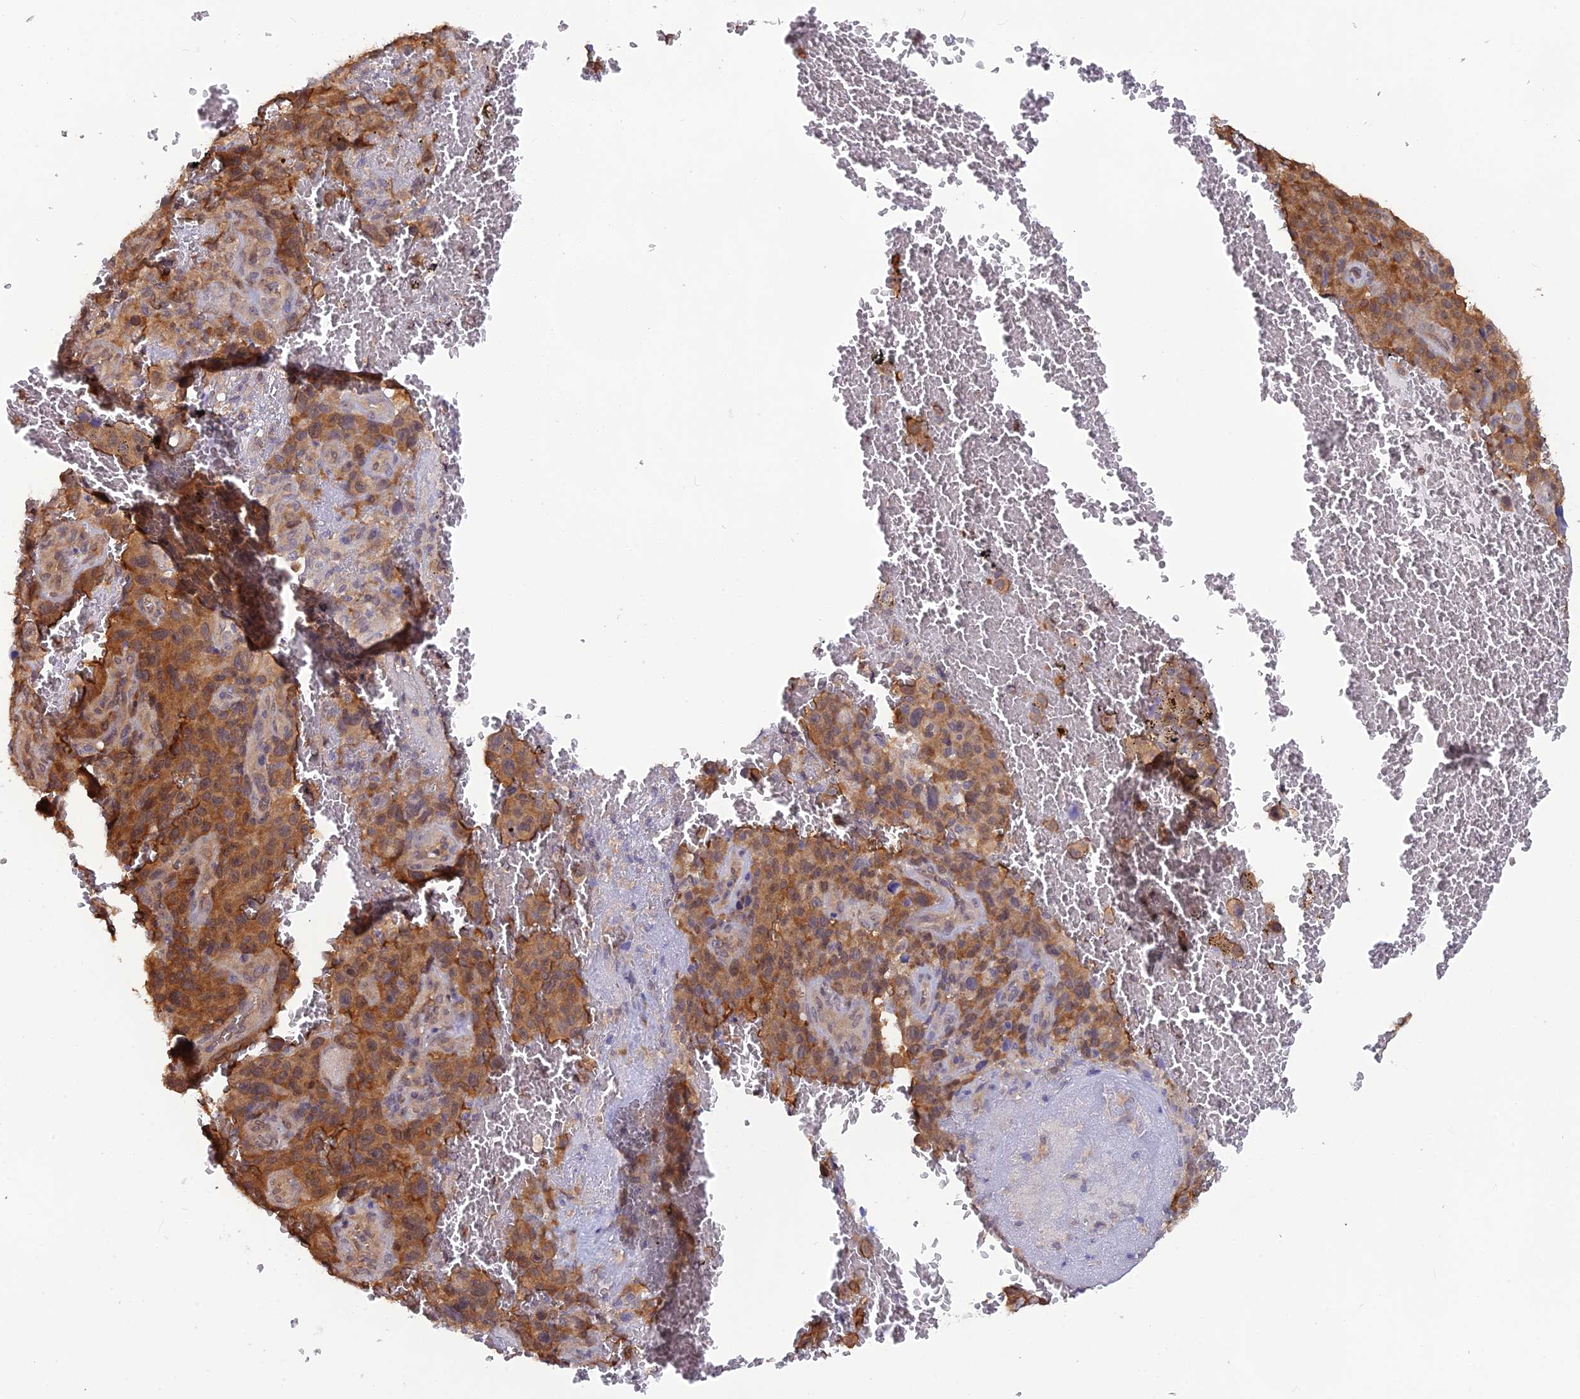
{"staining": {"intensity": "moderate", "quantity": ">75%", "location": "cytoplasmic/membranous,nuclear"}, "tissue": "melanoma", "cell_type": "Tumor cells", "image_type": "cancer", "snomed": [{"axis": "morphology", "description": "Malignant melanoma, NOS"}, {"axis": "topography", "description": "Skin"}], "caption": "This histopathology image demonstrates IHC staining of malignant melanoma, with medium moderate cytoplasmic/membranous and nuclear staining in about >75% of tumor cells.", "gene": "HINT1", "patient": {"sex": "female", "age": 82}}